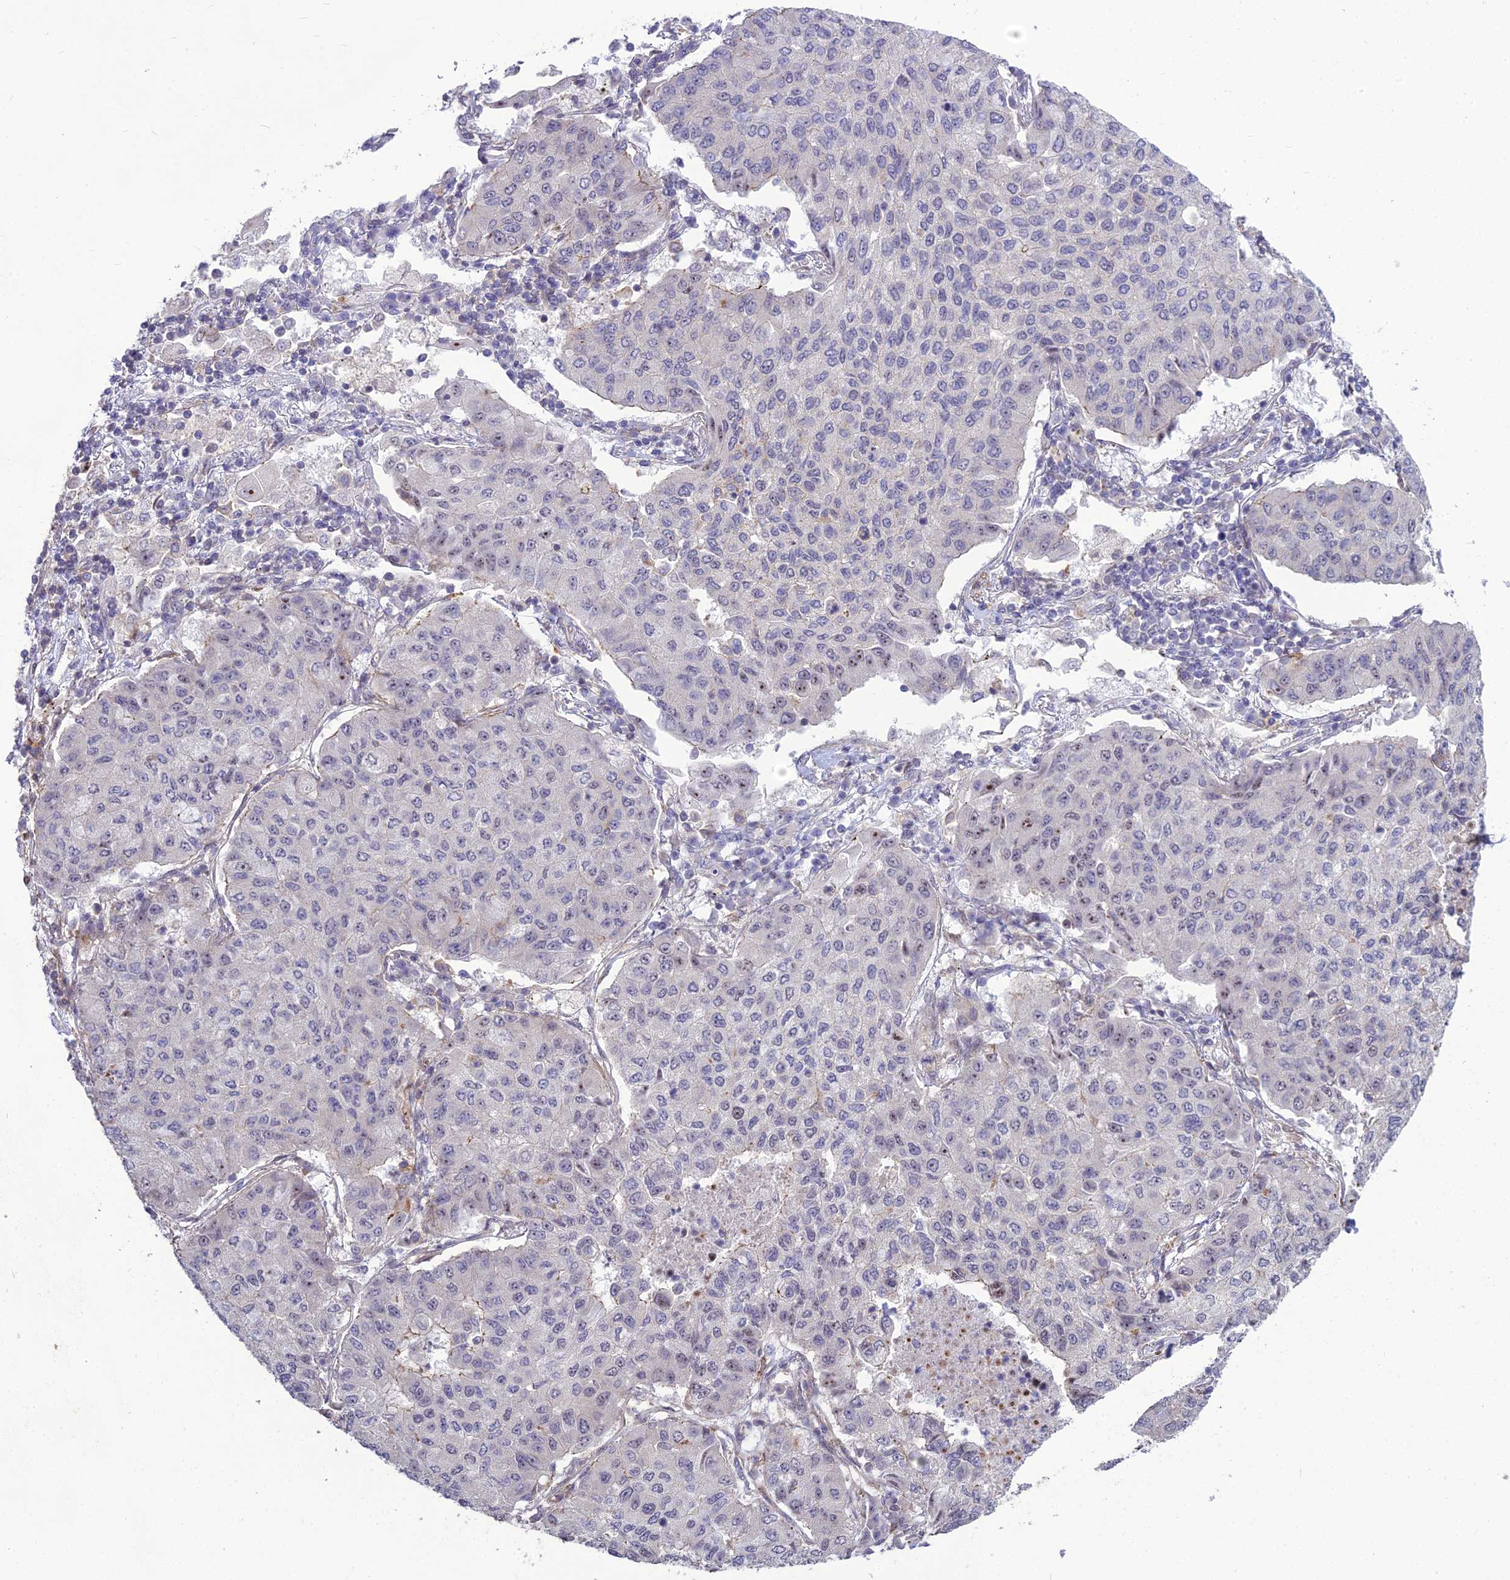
{"staining": {"intensity": "weak", "quantity": "<25%", "location": "nuclear"}, "tissue": "lung cancer", "cell_type": "Tumor cells", "image_type": "cancer", "snomed": [{"axis": "morphology", "description": "Squamous cell carcinoma, NOS"}, {"axis": "topography", "description": "Lung"}], "caption": "Tumor cells show no significant protein positivity in squamous cell carcinoma (lung). The staining was performed using DAB to visualize the protein expression in brown, while the nuclei were stained in blue with hematoxylin (Magnification: 20x).", "gene": "TSPYL2", "patient": {"sex": "male", "age": 74}}